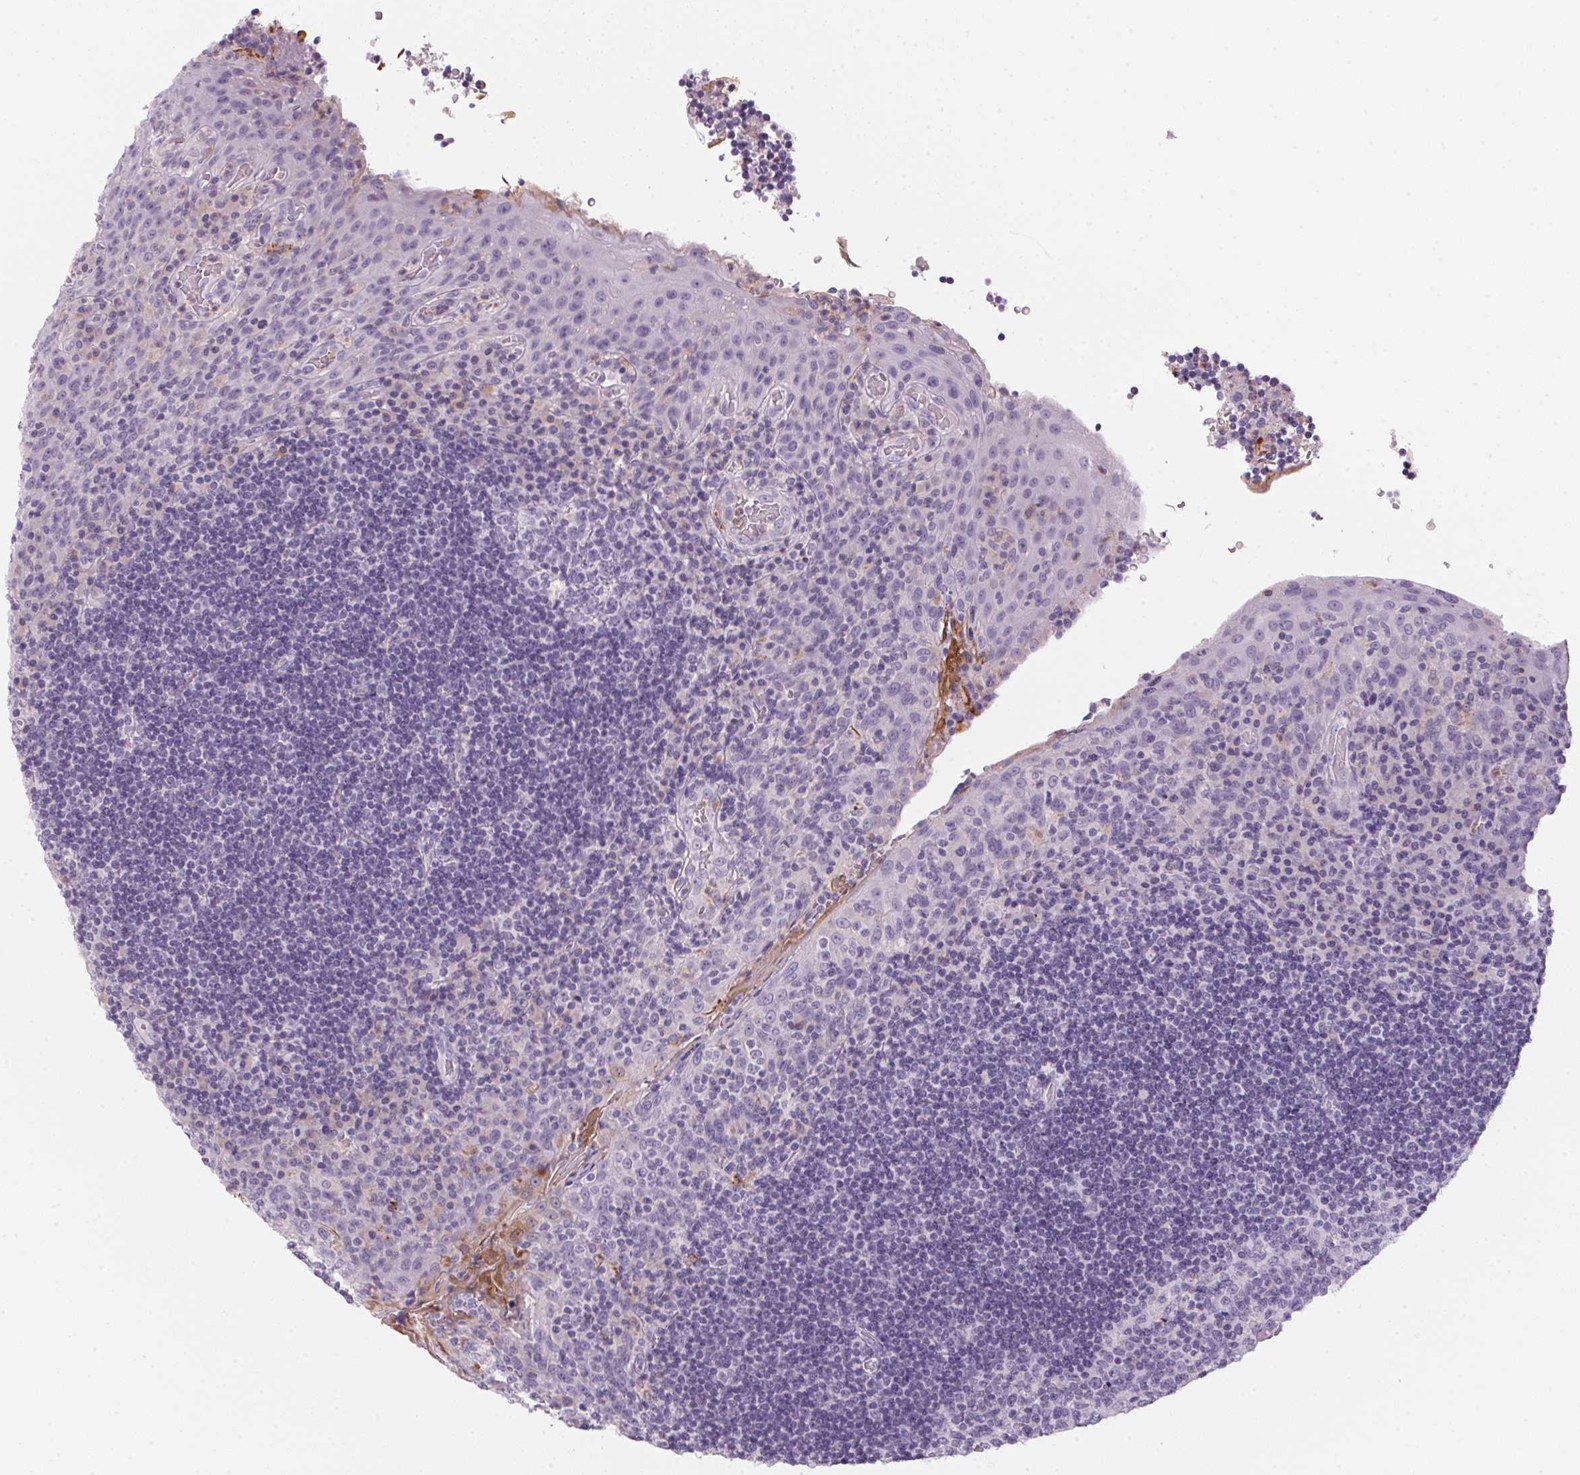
{"staining": {"intensity": "negative", "quantity": "none", "location": "none"}, "tissue": "tonsil", "cell_type": "Germinal center cells", "image_type": "normal", "snomed": [{"axis": "morphology", "description": "Normal tissue, NOS"}, {"axis": "topography", "description": "Tonsil"}], "caption": "This photomicrograph is of unremarkable tonsil stained with immunohistochemistry to label a protein in brown with the nuclei are counter-stained blue. There is no expression in germinal center cells. (Immunohistochemistry (ihc), brightfield microscopy, high magnification).", "gene": "ECPAS", "patient": {"sex": "male", "age": 17}}